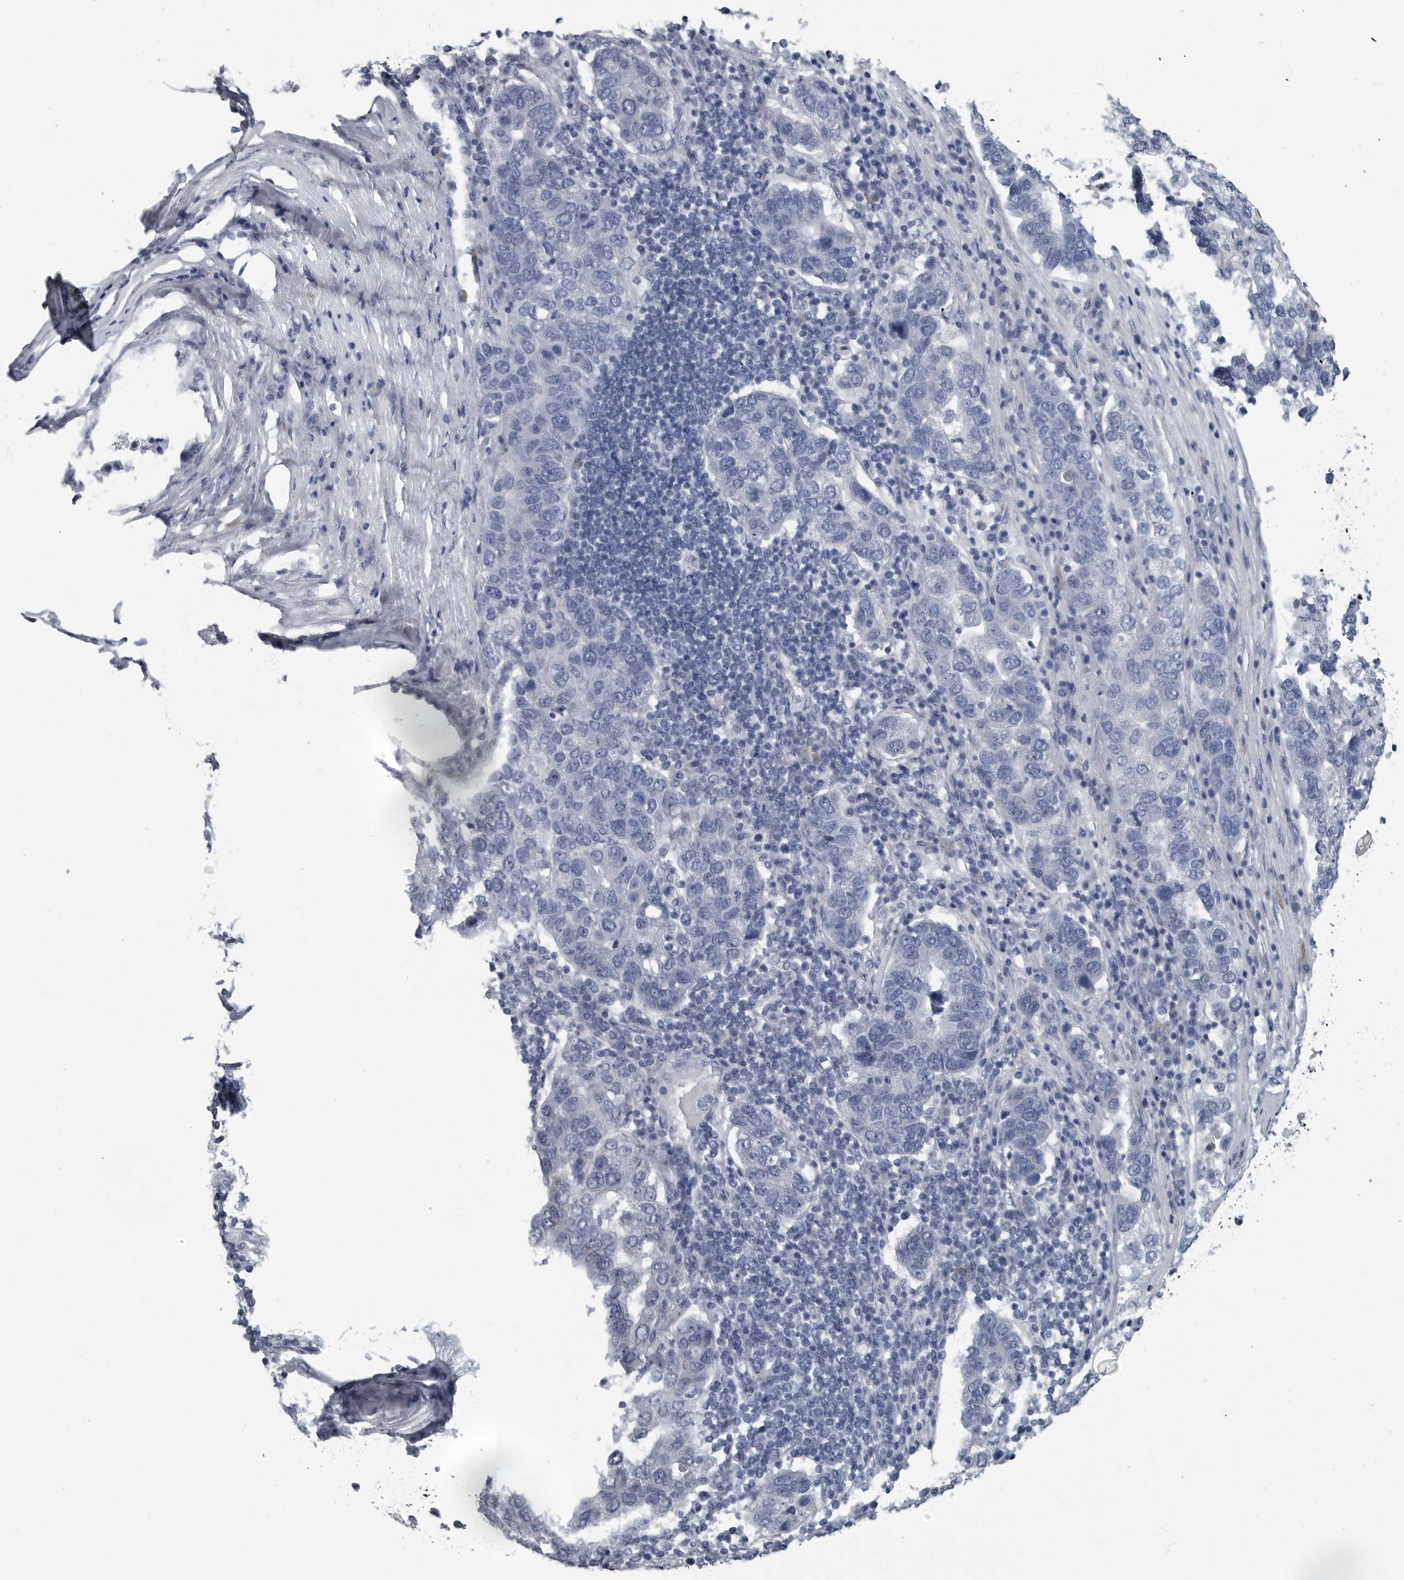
{"staining": {"intensity": "negative", "quantity": "none", "location": "none"}, "tissue": "pancreatic cancer", "cell_type": "Tumor cells", "image_type": "cancer", "snomed": [{"axis": "morphology", "description": "Adenocarcinoma, NOS"}, {"axis": "topography", "description": "Pancreas"}], "caption": "Immunohistochemistry of adenocarcinoma (pancreatic) displays no positivity in tumor cells. The staining was performed using DAB (3,3'-diaminobenzidine) to visualize the protein expression in brown, while the nuclei were stained in blue with hematoxylin (Magnification: 20x).", "gene": "MYOC", "patient": {"sex": "female", "age": 61}}